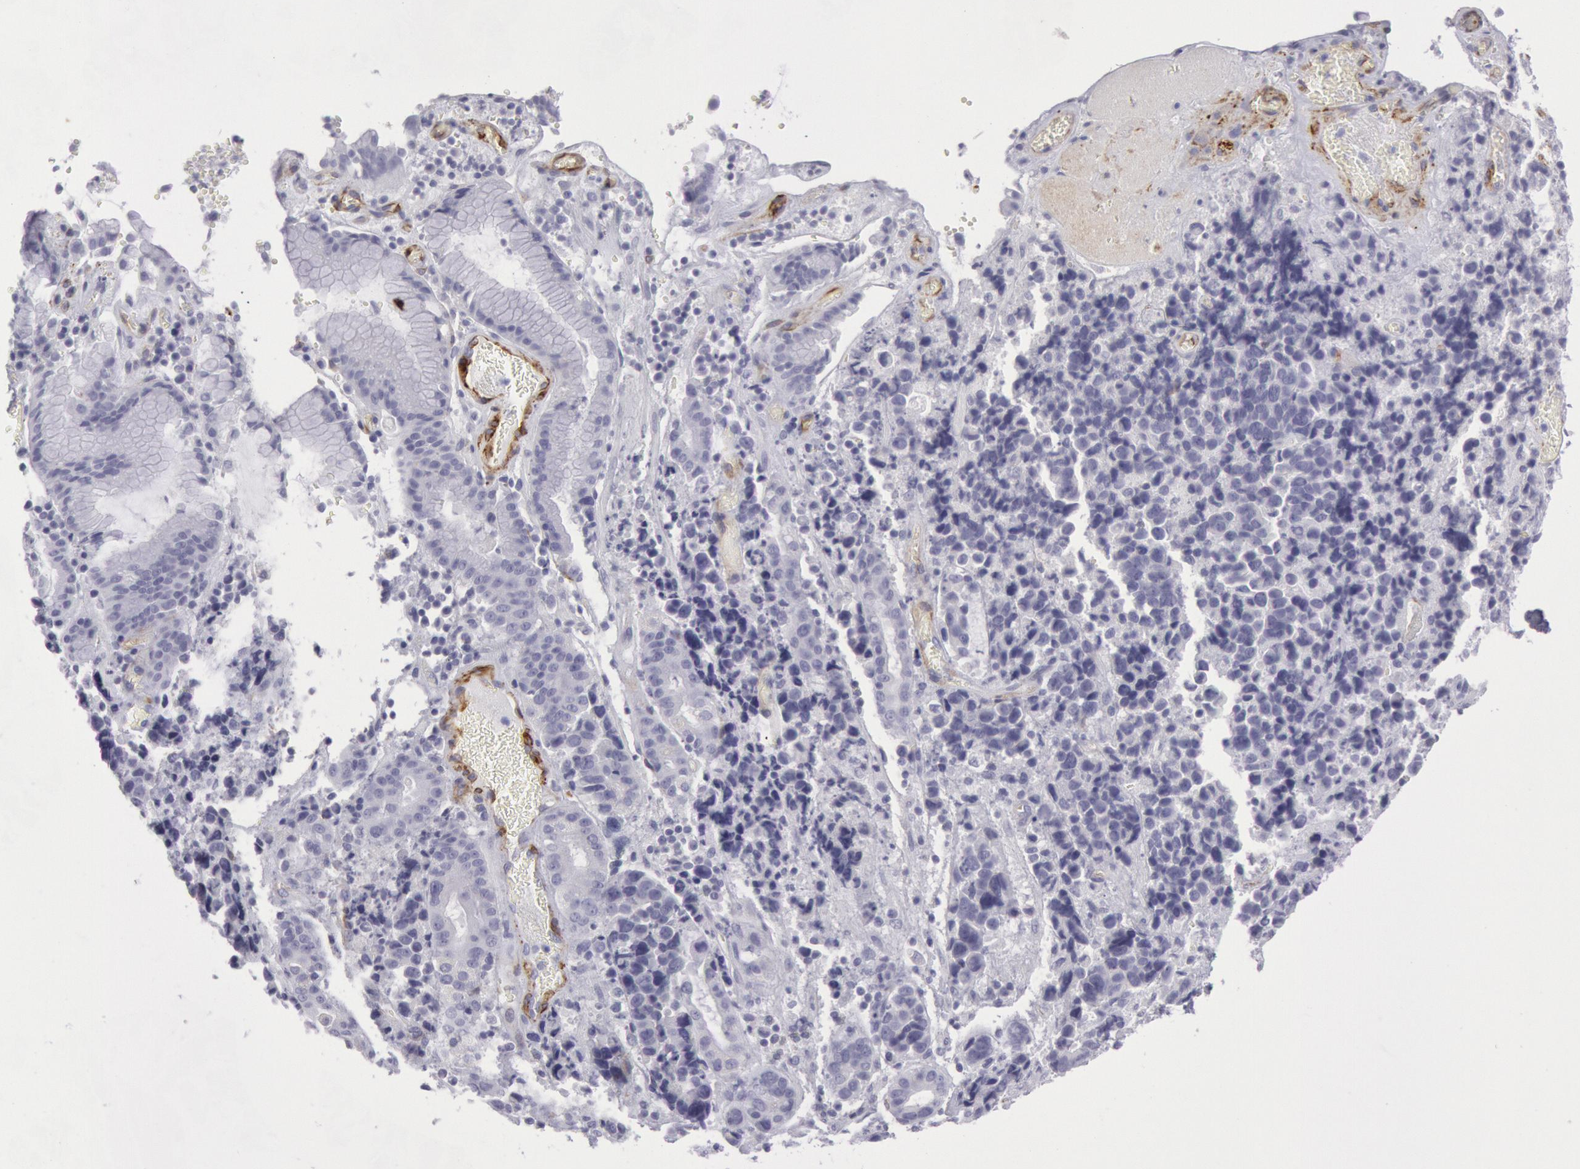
{"staining": {"intensity": "negative", "quantity": "none", "location": "none"}, "tissue": "stomach cancer", "cell_type": "Tumor cells", "image_type": "cancer", "snomed": [{"axis": "morphology", "description": "Adenocarcinoma, NOS"}, {"axis": "topography", "description": "Stomach, upper"}], "caption": "IHC image of neoplastic tissue: human stomach cancer stained with DAB (3,3'-diaminobenzidine) displays no significant protein positivity in tumor cells.", "gene": "CDH13", "patient": {"sex": "male", "age": 71}}